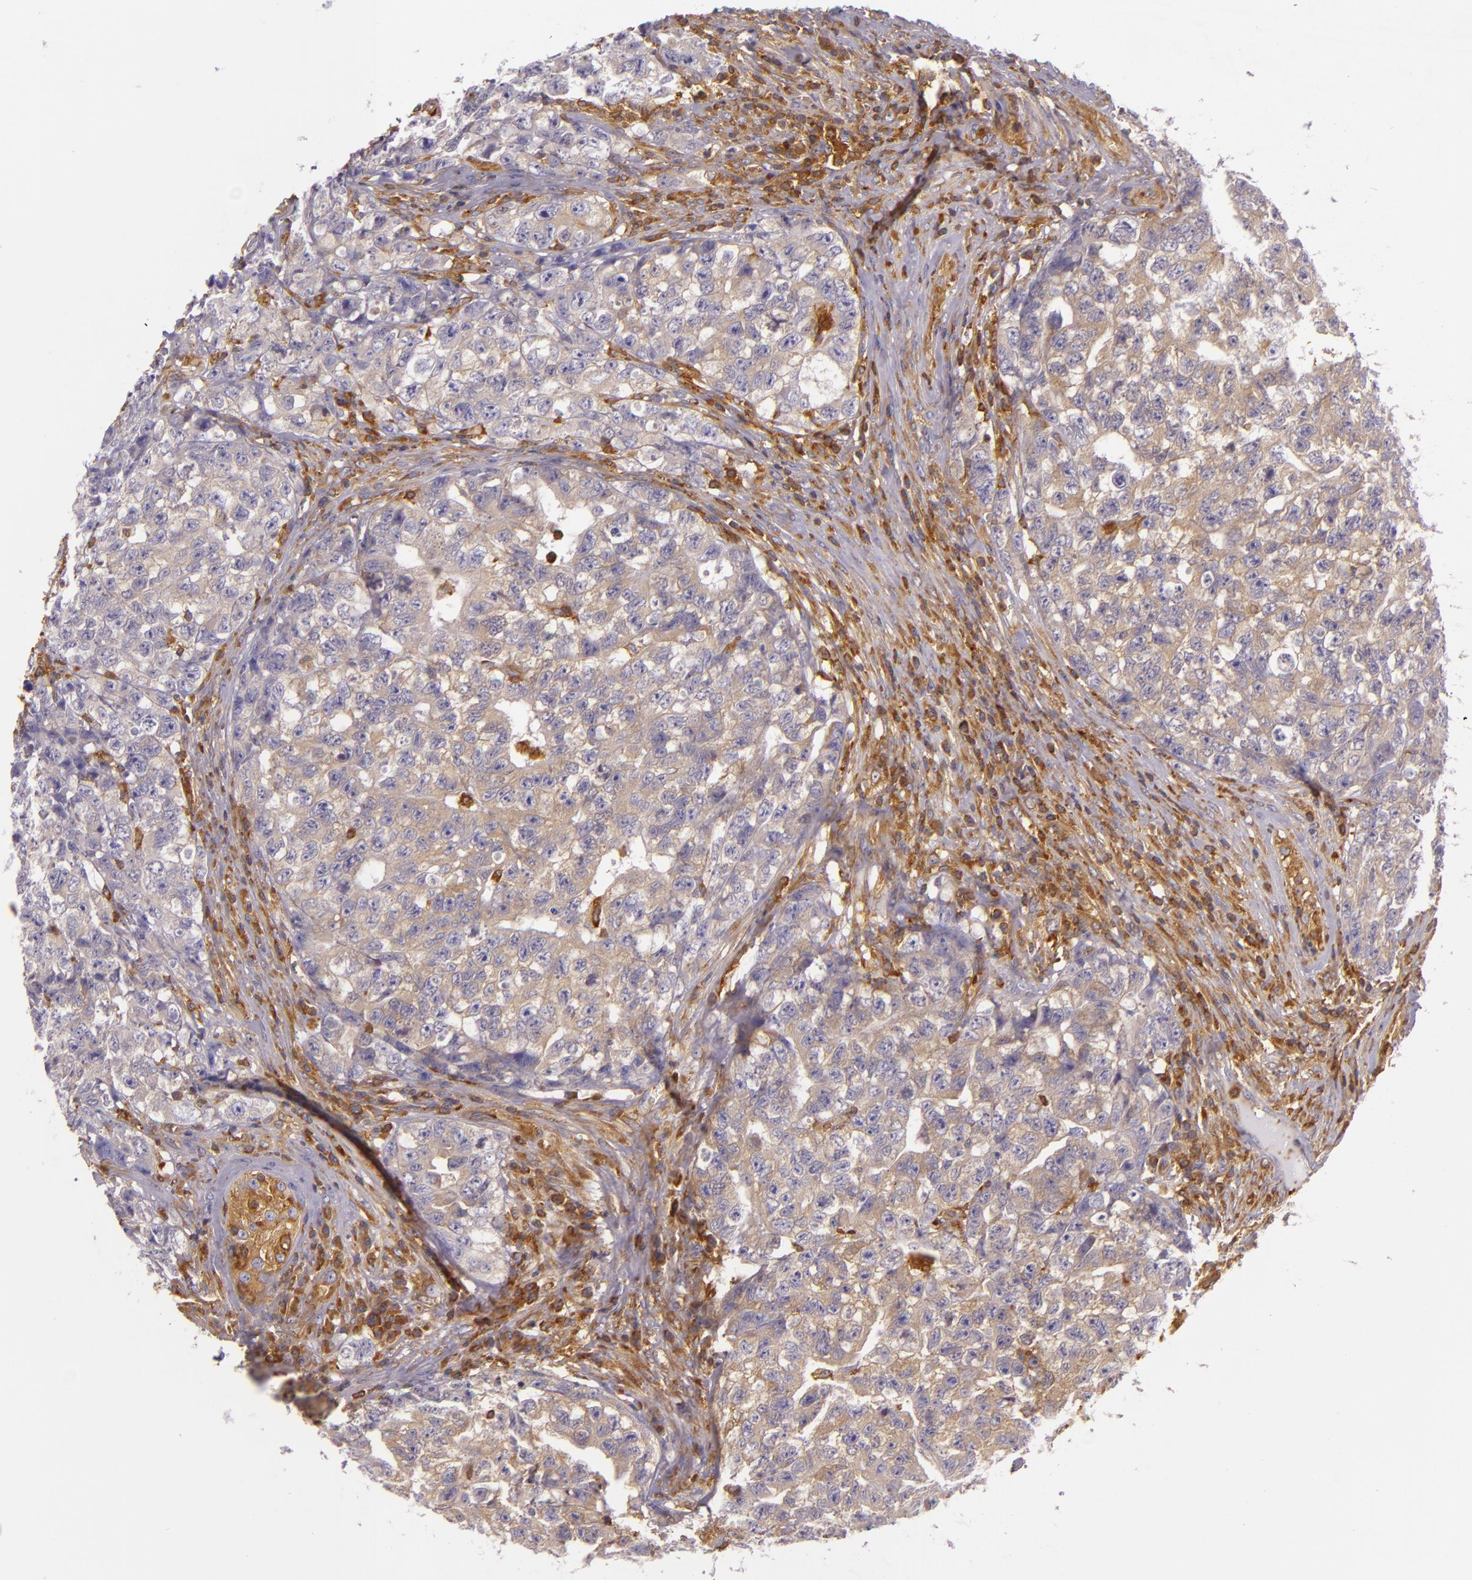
{"staining": {"intensity": "weak", "quantity": ">75%", "location": "cytoplasmic/membranous"}, "tissue": "testis cancer", "cell_type": "Tumor cells", "image_type": "cancer", "snomed": [{"axis": "morphology", "description": "Carcinoma, Embryonal, NOS"}, {"axis": "topography", "description": "Testis"}], "caption": "Human testis embryonal carcinoma stained for a protein (brown) shows weak cytoplasmic/membranous positive expression in approximately >75% of tumor cells.", "gene": "TLN1", "patient": {"sex": "male", "age": 31}}